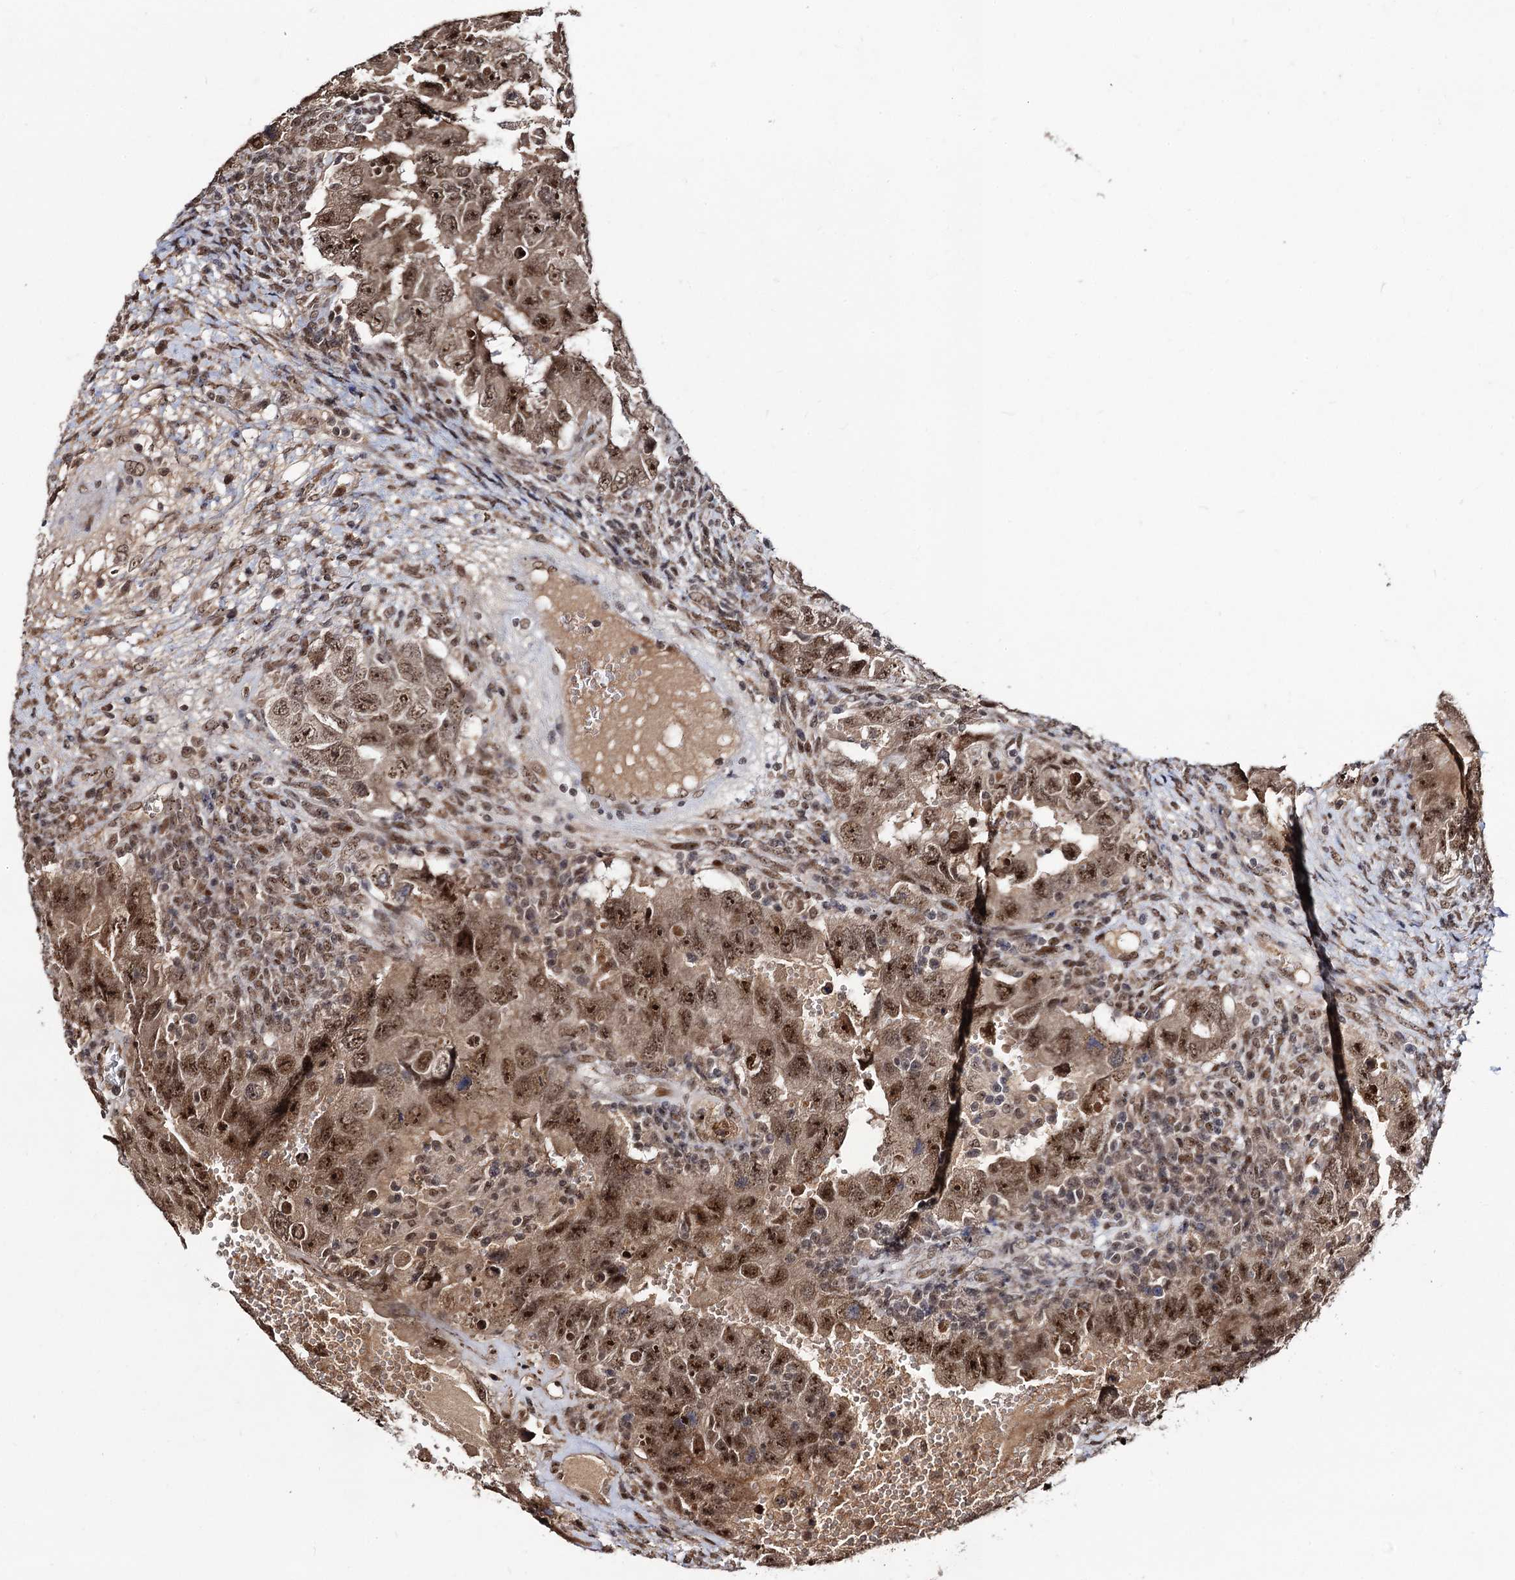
{"staining": {"intensity": "moderate", "quantity": ">75%", "location": "cytoplasmic/membranous,nuclear"}, "tissue": "testis cancer", "cell_type": "Tumor cells", "image_type": "cancer", "snomed": [{"axis": "morphology", "description": "Carcinoma, Embryonal, NOS"}, {"axis": "topography", "description": "Testis"}], "caption": "A medium amount of moderate cytoplasmic/membranous and nuclear staining is identified in approximately >75% of tumor cells in testis embryonal carcinoma tissue.", "gene": "SFSWAP", "patient": {"sex": "male", "age": 26}}